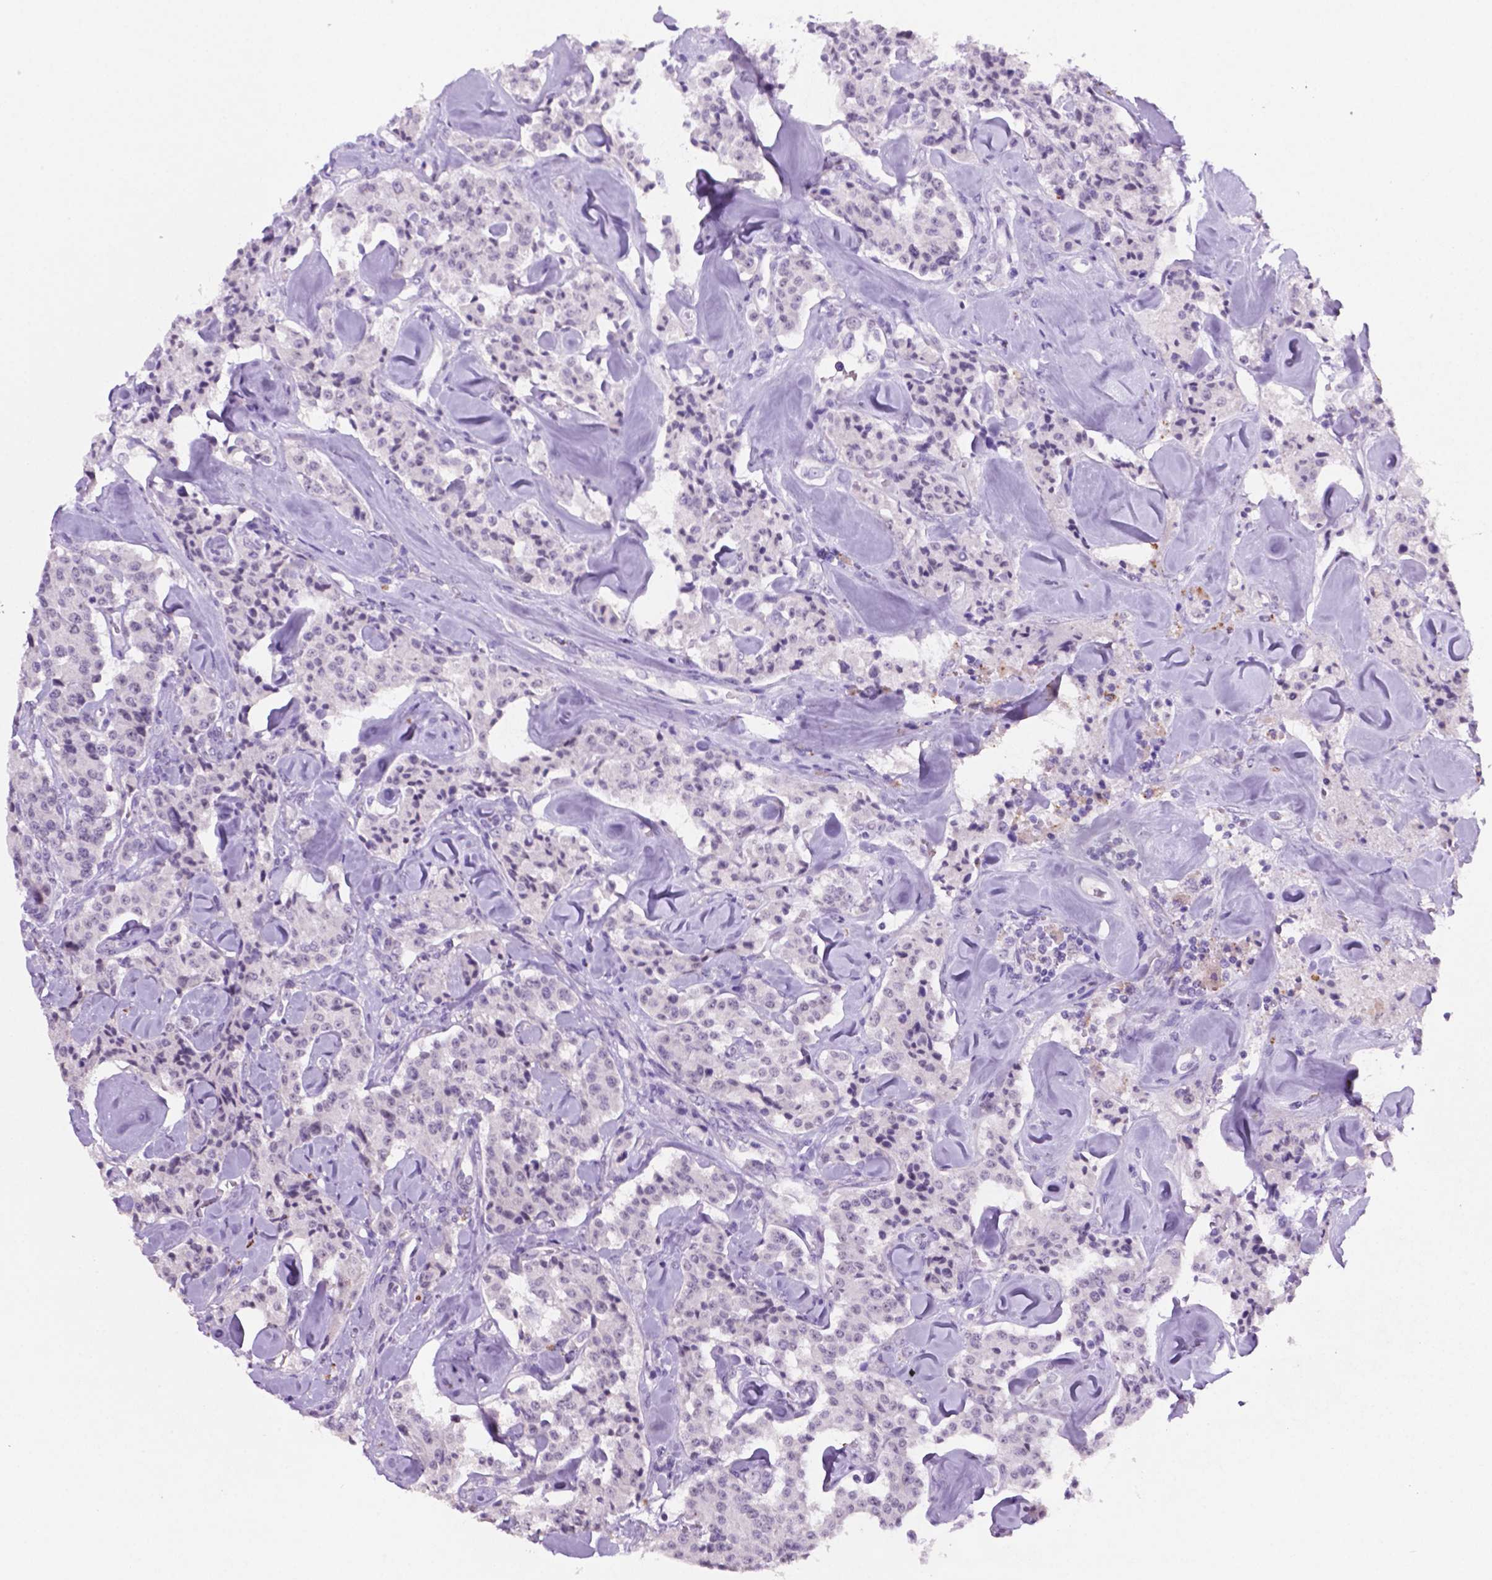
{"staining": {"intensity": "negative", "quantity": "none", "location": "none"}, "tissue": "carcinoid", "cell_type": "Tumor cells", "image_type": "cancer", "snomed": [{"axis": "morphology", "description": "Carcinoid, malignant, NOS"}, {"axis": "topography", "description": "Pancreas"}], "caption": "Carcinoid (malignant) stained for a protein using immunohistochemistry shows no positivity tumor cells.", "gene": "C18orf21", "patient": {"sex": "male", "age": 41}}